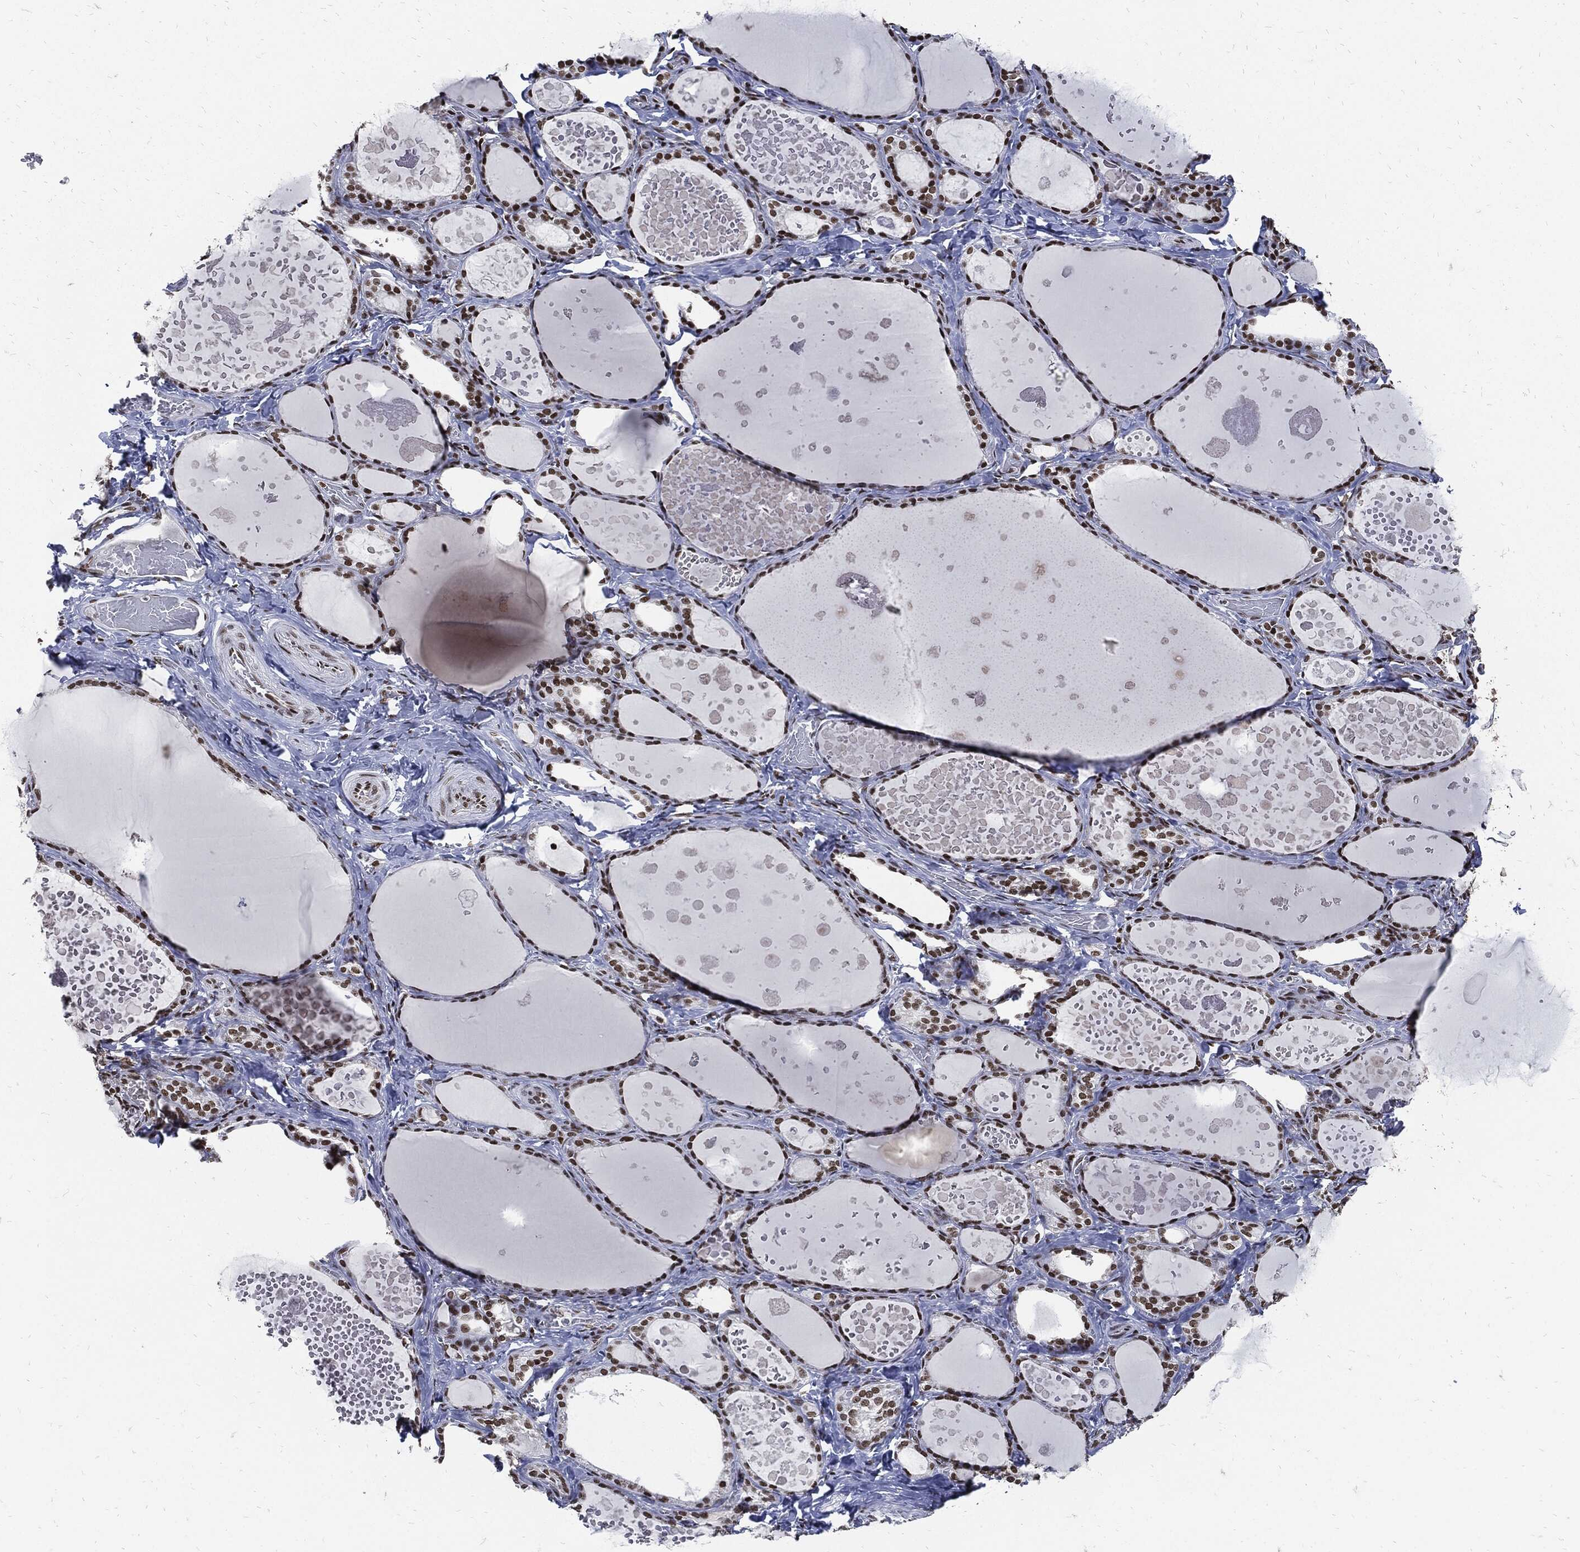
{"staining": {"intensity": "strong", "quantity": "25%-75%", "location": "nuclear"}, "tissue": "thyroid gland", "cell_type": "Glandular cells", "image_type": "normal", "snomed": [{"axis": "morphology", "description": "Normal tissue, NOS"}, {"axis": "topography", "description": "Thyroid gland"}], "caption": "The photomicrograph exhibits immunohistochemical staining of benign thyroid gland. There is strong nuclear expression is appreciated in about 25%-75% of glandular cells. (DAB (3,3'-diaminobenzidine) = brown stain, brightfield microscopy at high magnification).", "gene": "TERF2", "patient": {"sex": "female", "age": 56}}